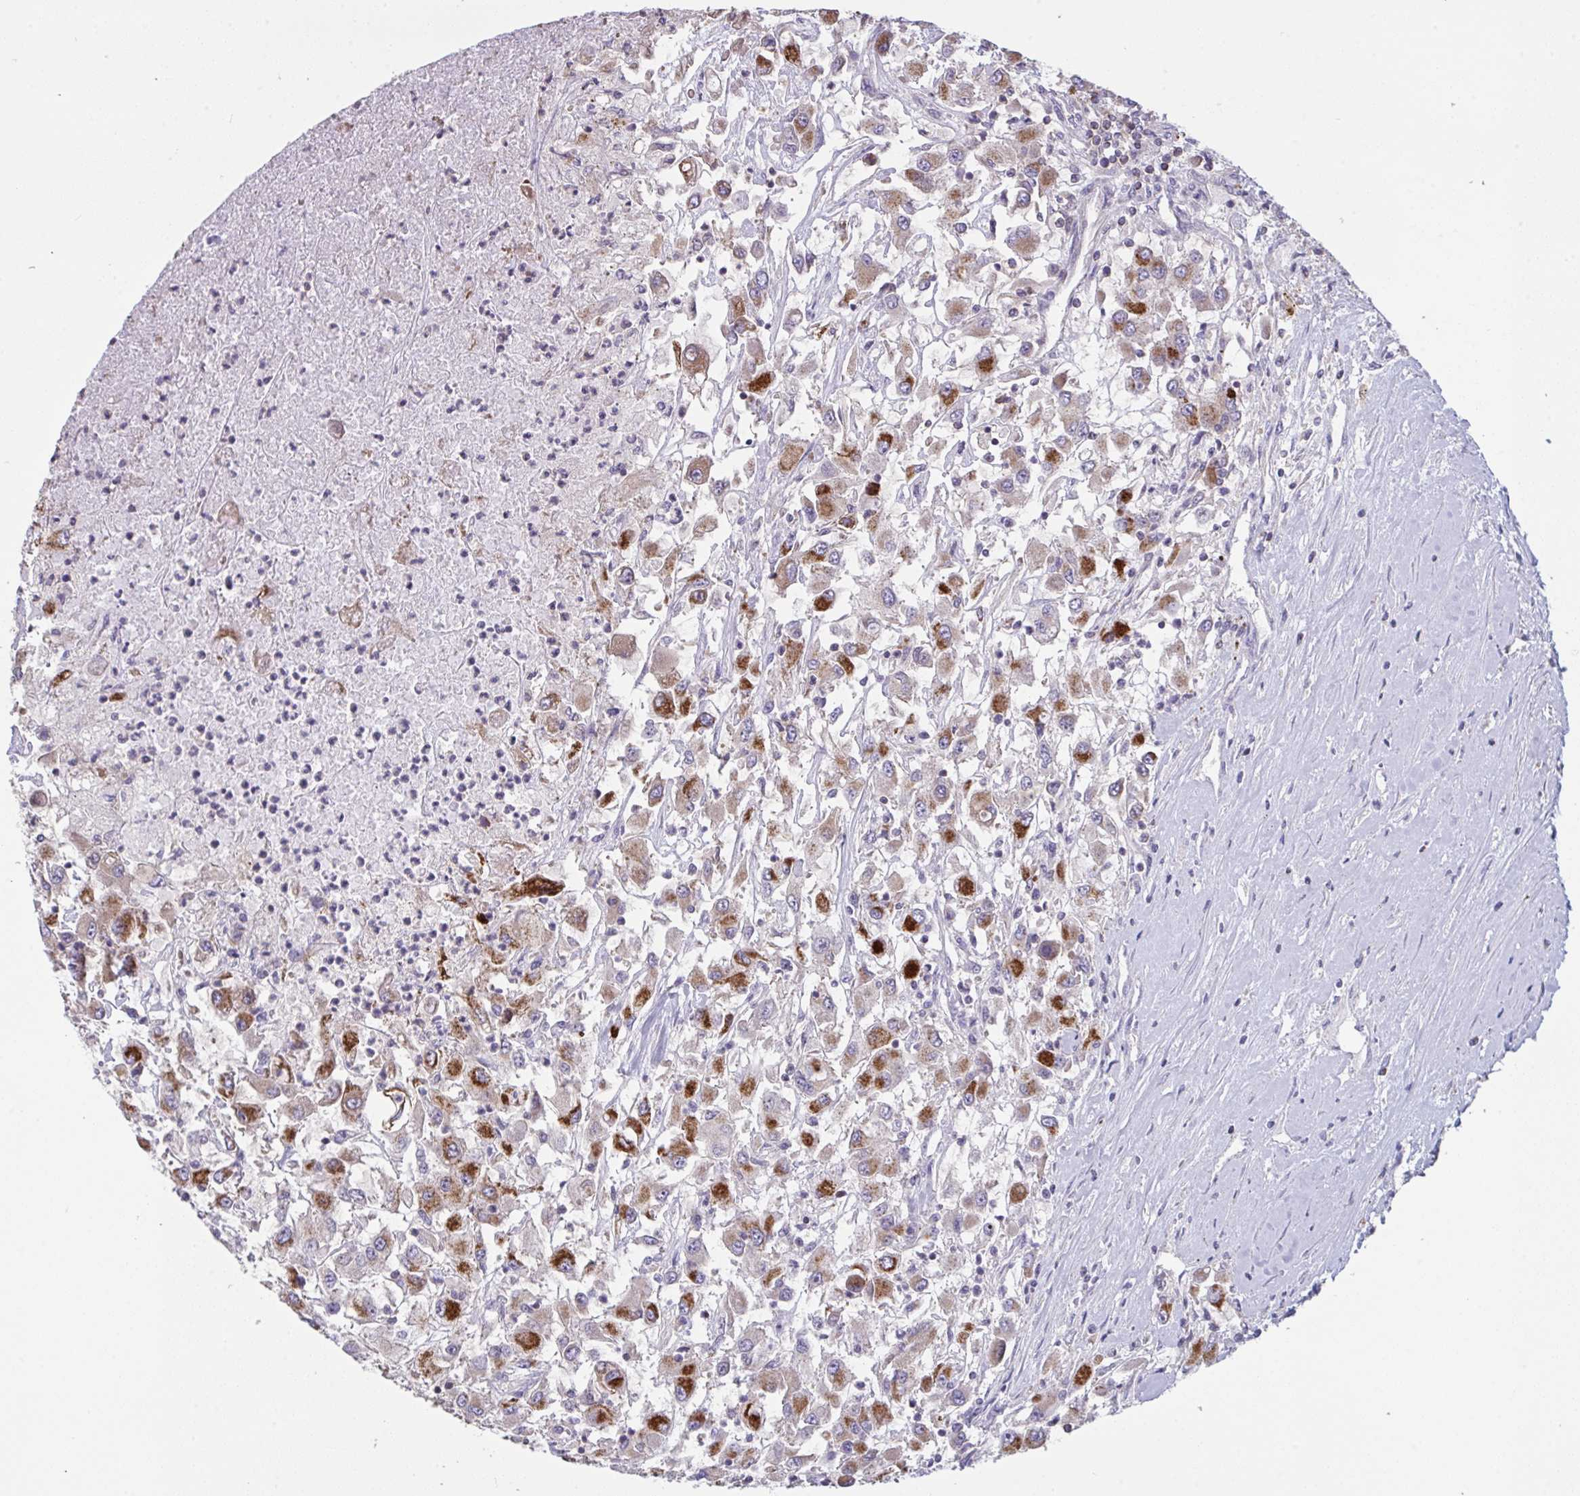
{"staining": {"intensity": "strong", "quantity": "25%-75%", "location": "cytoplasmic/membranous"}, "tissue": "renal cancer", "cell_type": "Tumor cells", "image_type": "cancer", "snomed": [{"axis": "morphology", "description": "Adenocarcinoma, NOS"}, {"axis": "topography", "description": "Kidney"}], "caption": "A brown stain highlights strong cytoplasmic/membranous staining of a protein in adenocarcinoma (renal) tumor cells.", "gene": "MICOS10", "patient": {"sex": "female", "age": 67}}